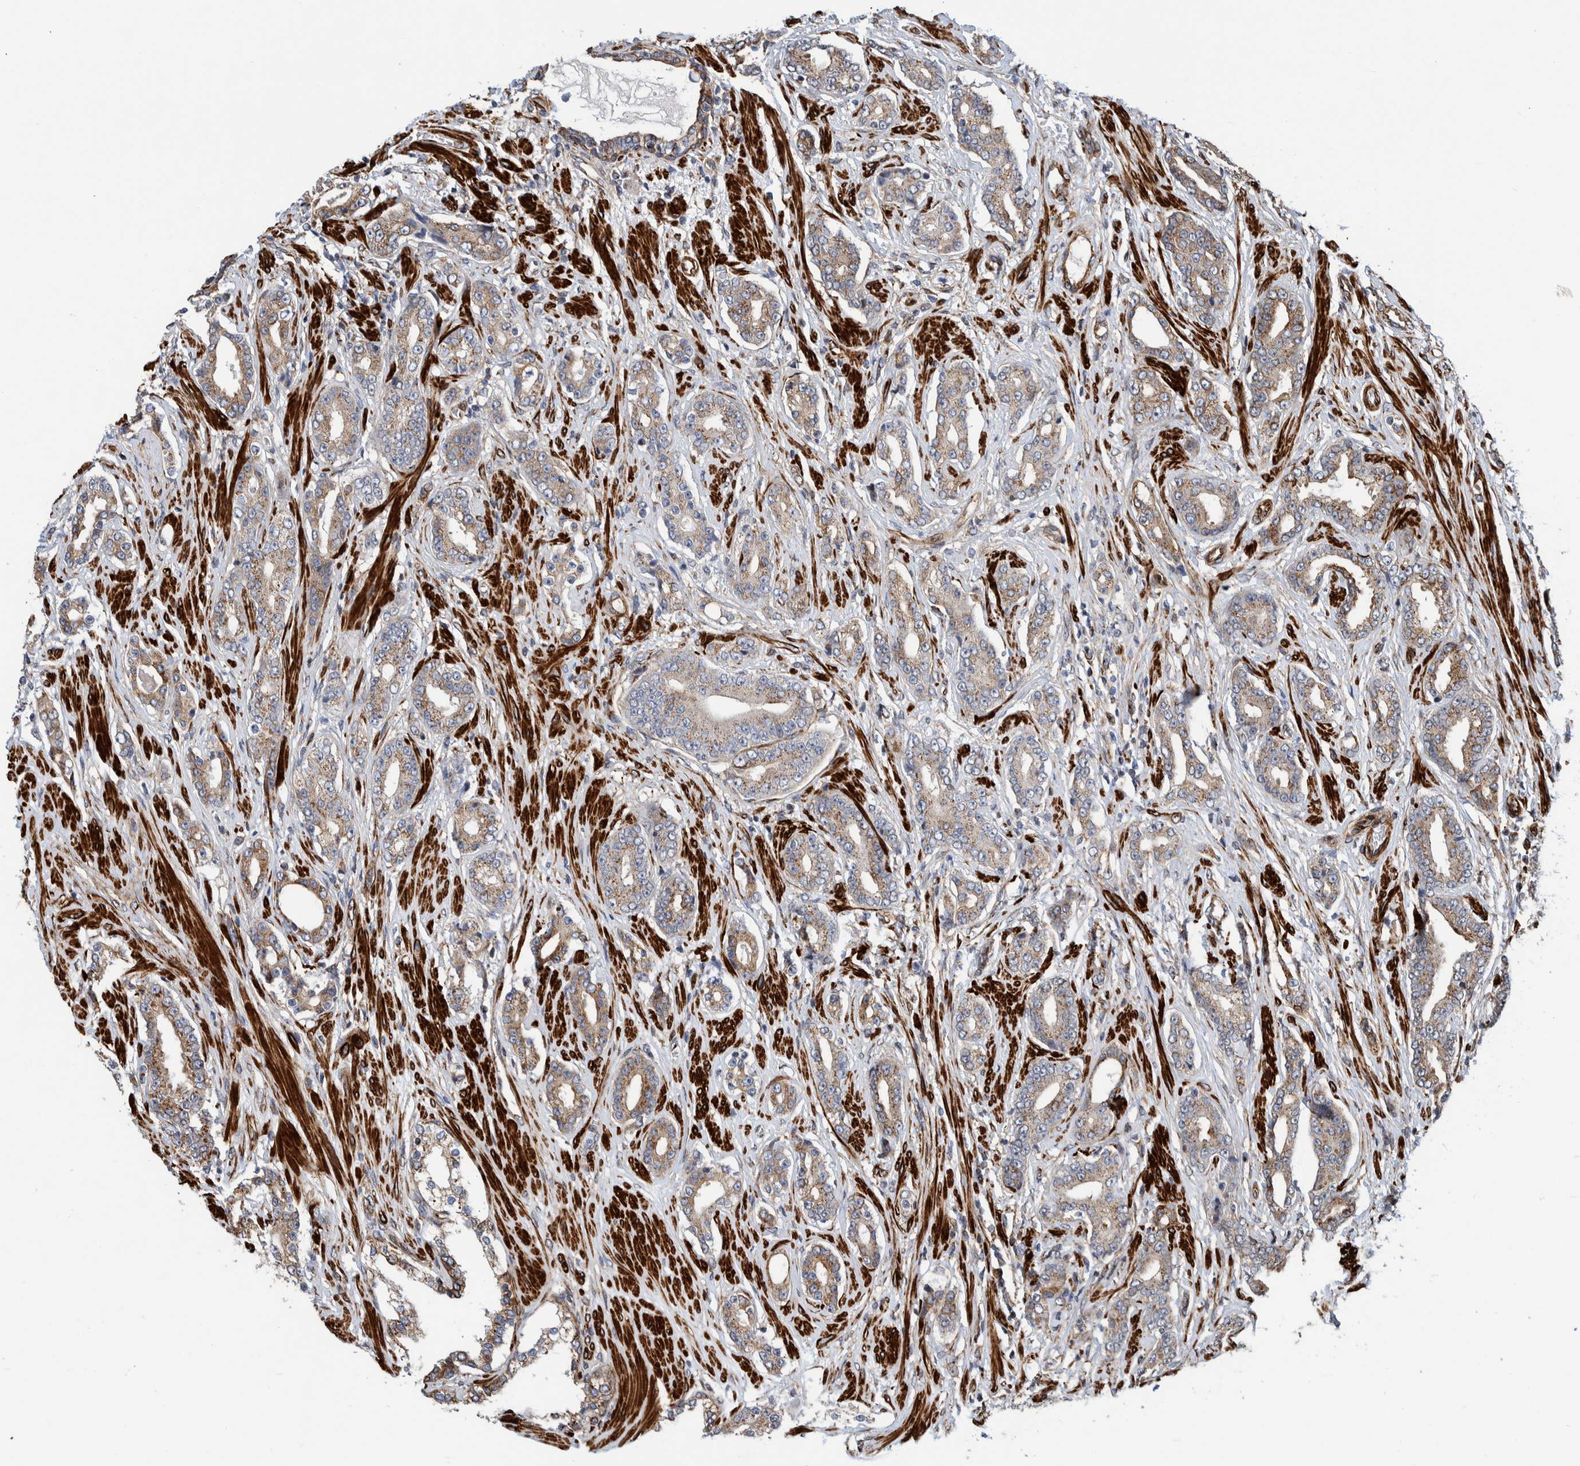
{"staining": {"intensity": "moderate", "quantity": ">75%", "location": "cytoplasmic/membranous"}, "tissue": "prostate cancer", "cell_type": "Tumor cells", "image_type": "cancer", "snomed": [{"axis": "morphology", "description": "Adenocarcinoma, High grade"}, {"axis": "topography", "description": "Prostate"}], "caption": "IHC staining of adenocarcinoma (high-grade) (prostate), which demonstrates medium levels of moderate cytoplasmic/membranous expression in about >75% of tumor cells indicating moderate cytoplasmic/membranous protein expression. The staining was performed using DAB (brown) for protein detection and nuclei were counterstained in hematoxylin (blue).", "gene": "CCDC57", "patient": {"sex": "male", "age": 71}}